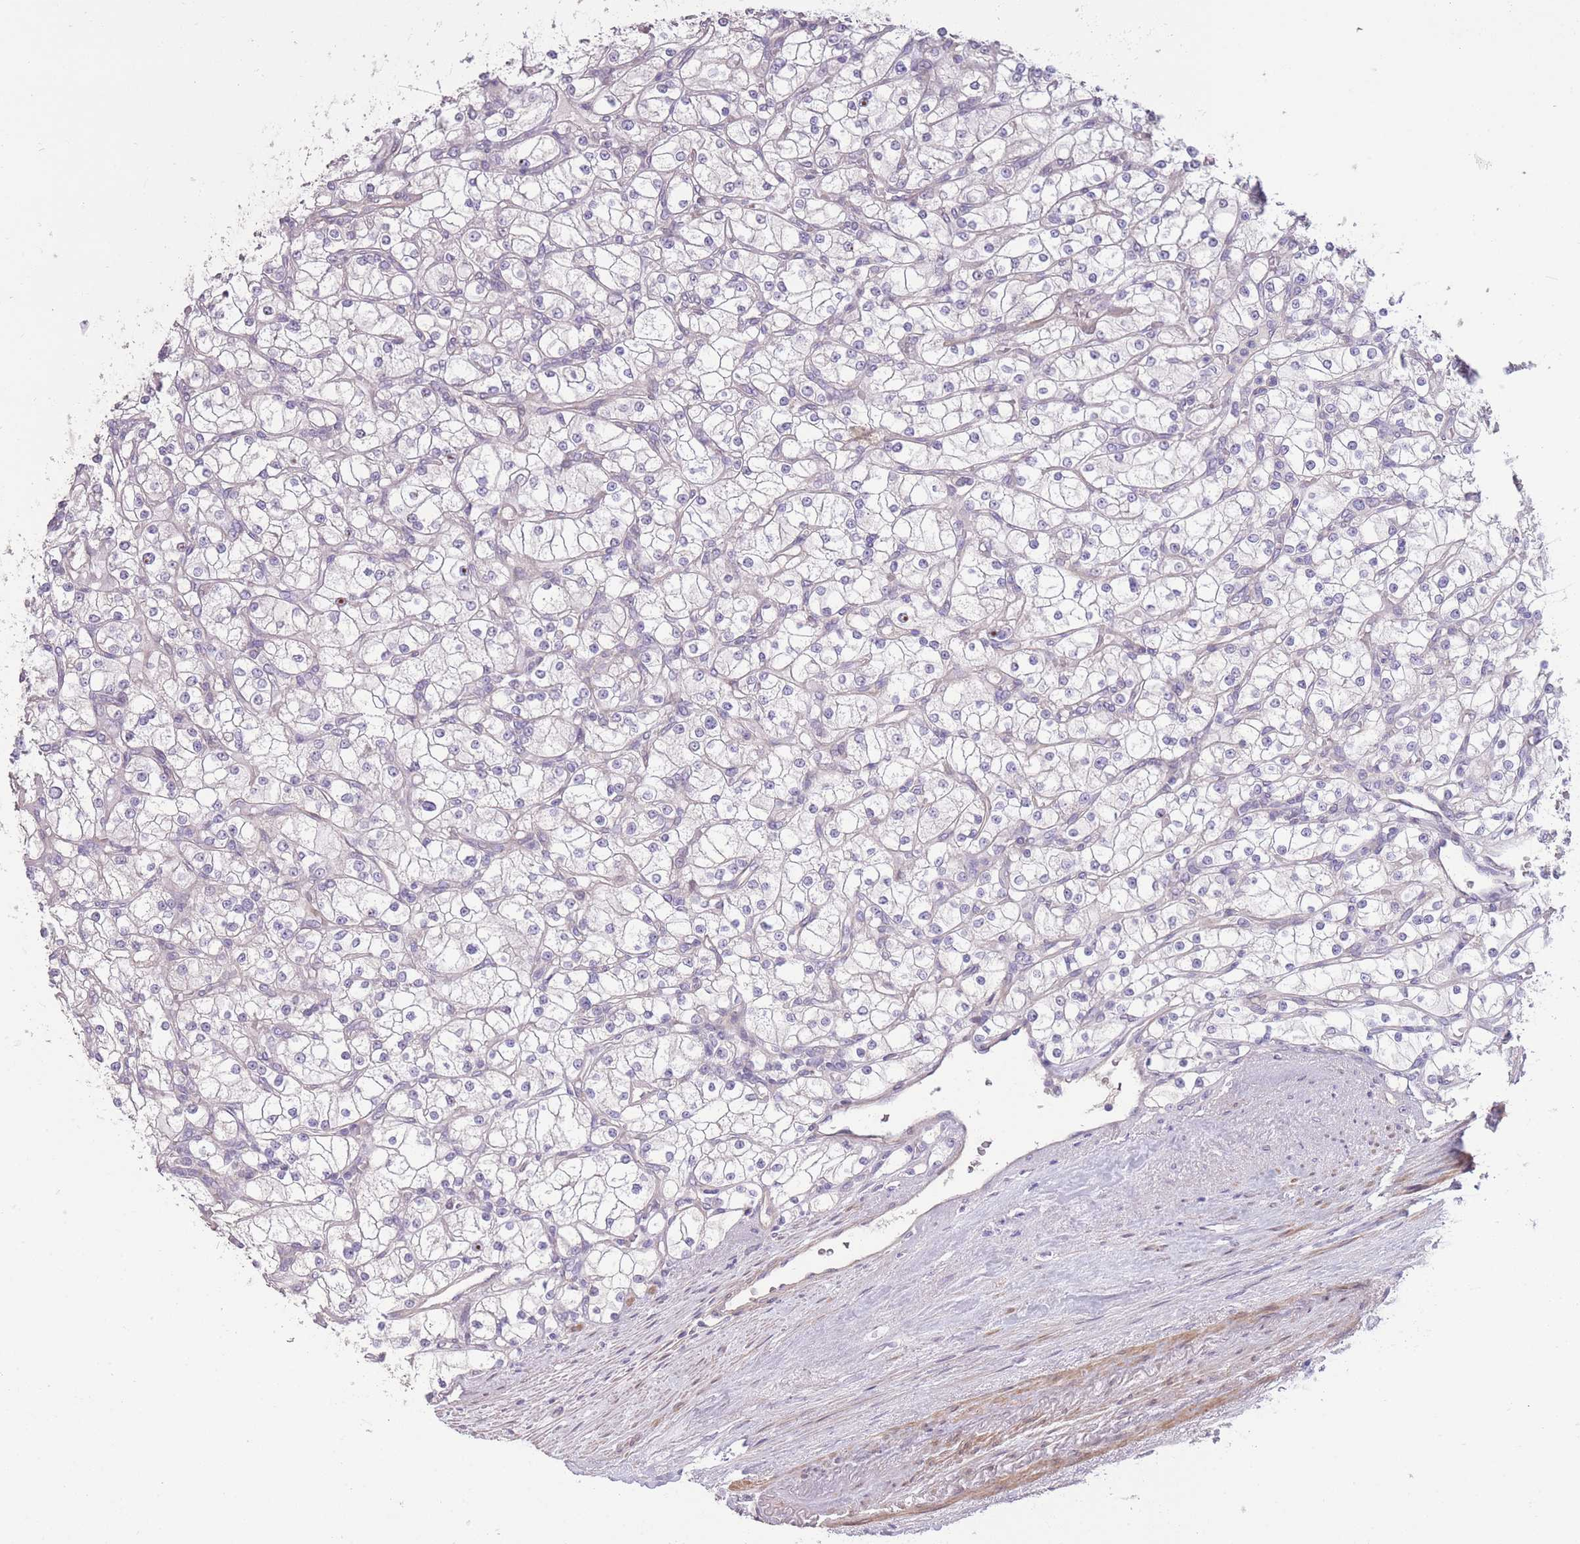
{"staining": {"intensity": "negative", "quantity": "none", "location": "none"}, "tissue": "renal cancer", "cell_type": "Tumor cells", "image_type": "cancer", "snomed": [{"axis": "morphology", "description": "Adenocarcinoma, NOS"}, {"axis": "topography", "description": "Kidney"}], "caption": "Micrograph shows no protein staining in tumor cells of renal cancer tissue.", "gene": "RSPH10B", "patient": {"sex": "male", "age": 80}}